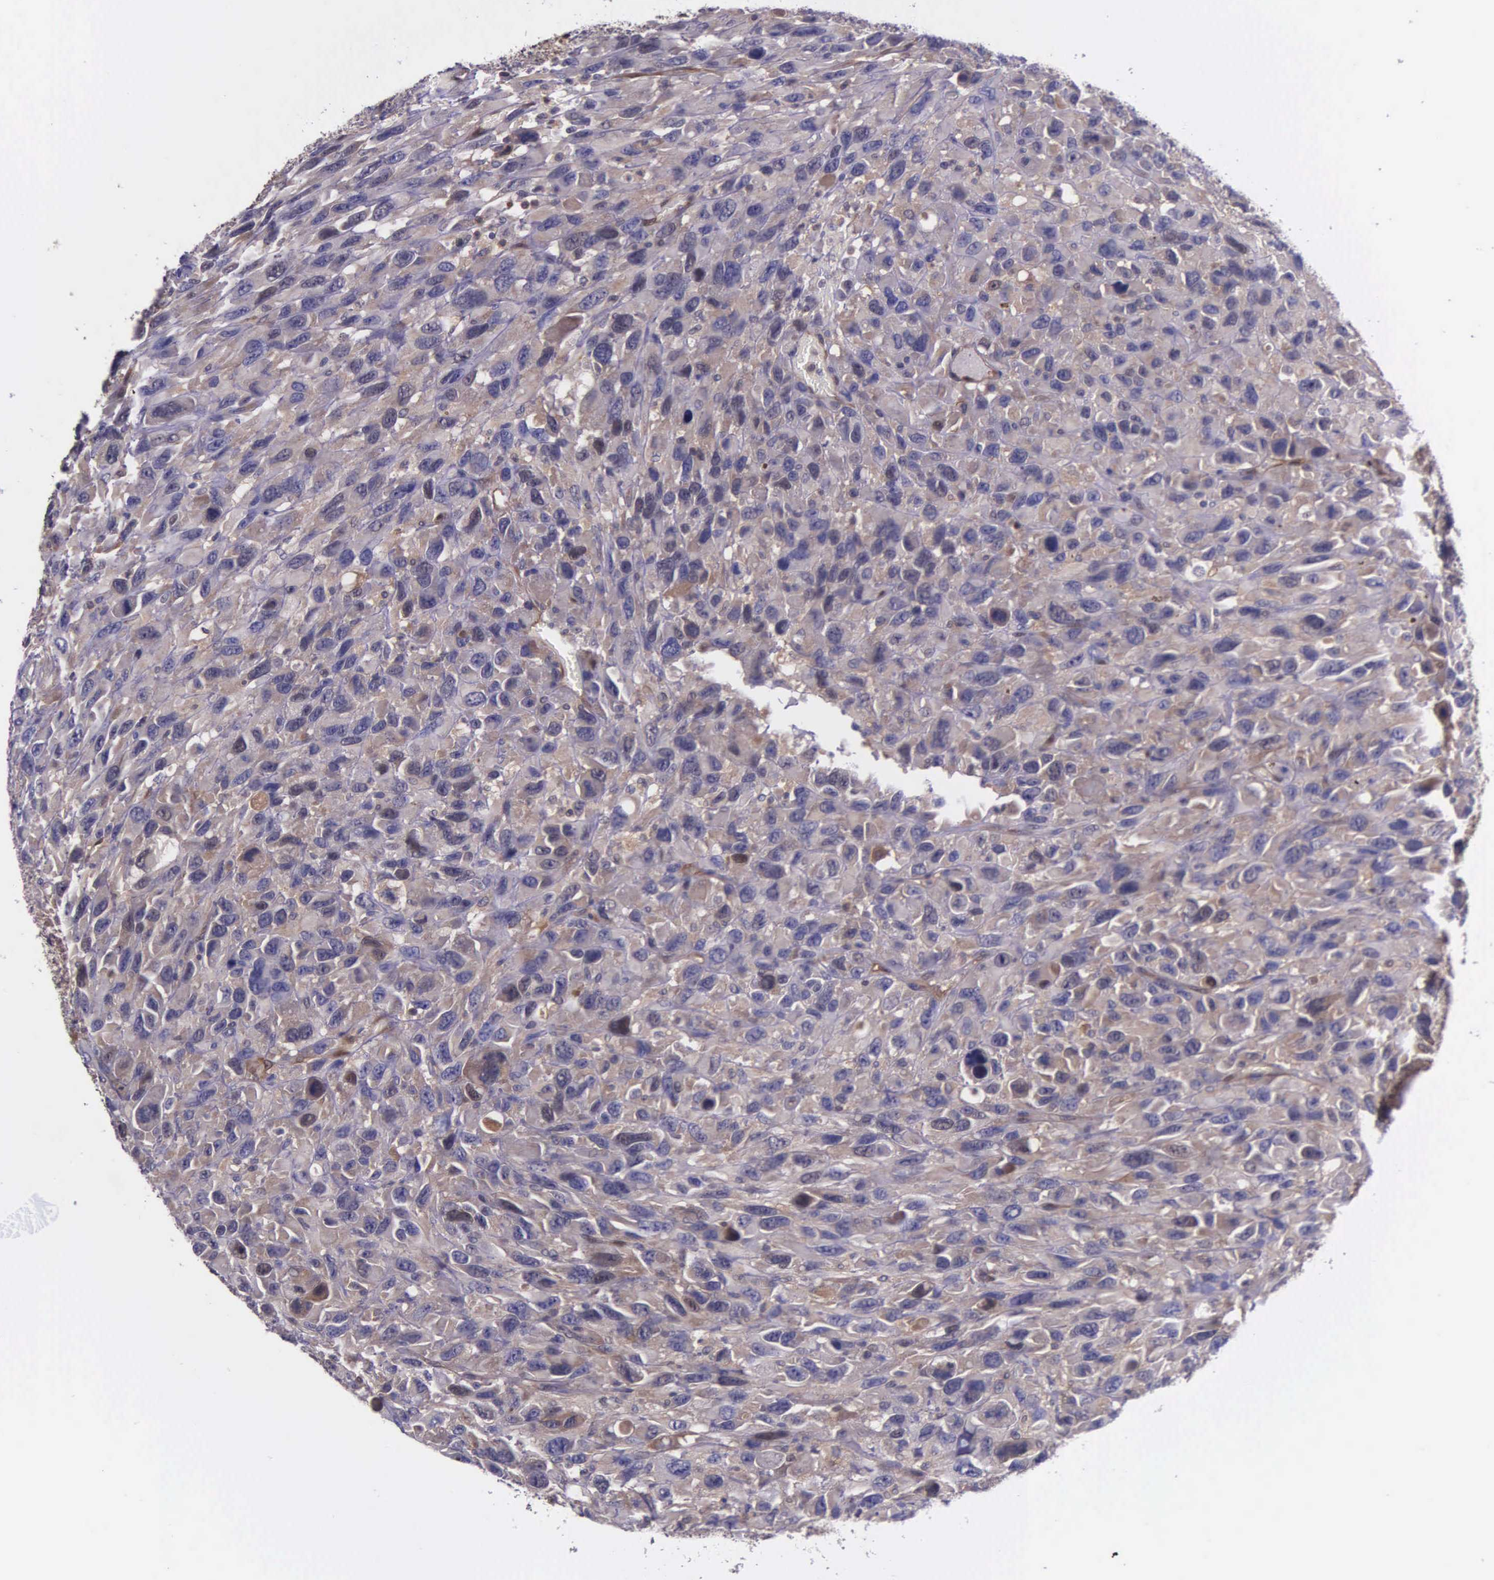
{"staining": {"intensity": "weak", "quantity": ">75%", "location": "cytoplasmic/membranous"}, "tissue": "renal cancer", "cell_type": "Tumor cells", "image_type": "cancer", "snomed": [{"axis": "morphology", "description": "Adenocarcinoma, NOS"}, {"axis": "topography", "description": "Kidney"}], "caption": "High-power microscopy captured an immunohistochemistry (IHC) histopathology image of adenocarcinoma (renal), revealing weak cytoplasmic/membranous expression in about >75% of tumor cells. (IHC, brightfield microscopy, high magnification).", "gene": "GMPR2", "patient": {"sex": "male", "age": 79}}